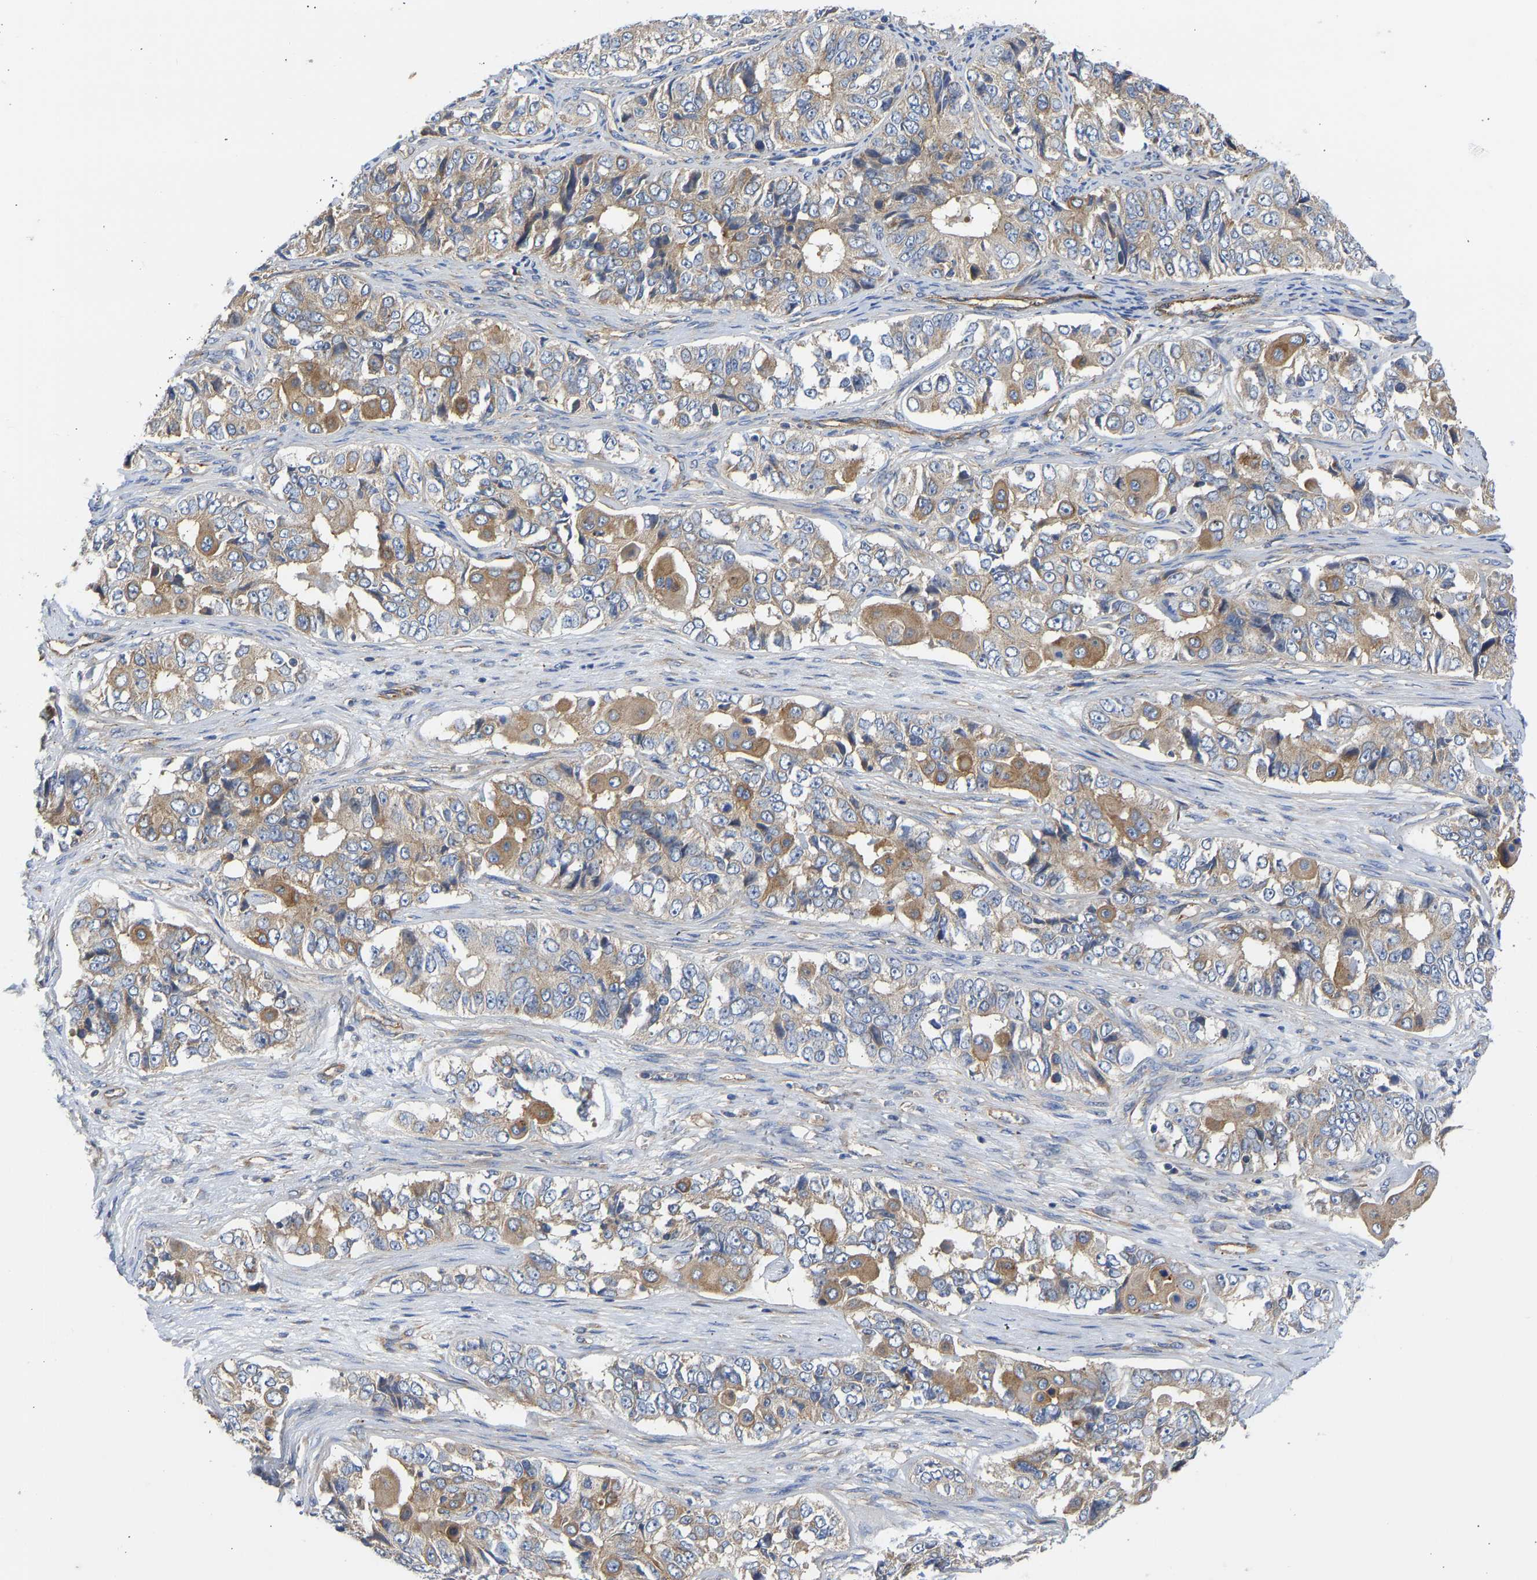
{"staining": {"intensity": "weak", "quantity": ">75%", "location": "cytoplasmic/membranous"}, "tissue": "ovarian cancer", "cell_type": "Tumor cells", "image_type": "cancer", "snomed": [{"axis": "morphology", "description": "Carcinoma, endometroid"}, {"axis": "topography", "description": "Ovary"}], "caption": "Immunohistochemistry staining of ovarian cancer (endometroid carcinoma), which demonstrates low levels of weak cytoplasmic/membranous staining in about >75% of tumor cells indicating weak cytoplasmic/membranous protein expression. The staining was performed using DAB (3,3'-diaminobenzidine) (brown) for protein detection and nuclei were counterstained in hematoxylin (blue).", "gene": "MYO1C", "patient": {"sex": "female", "age": 51}}